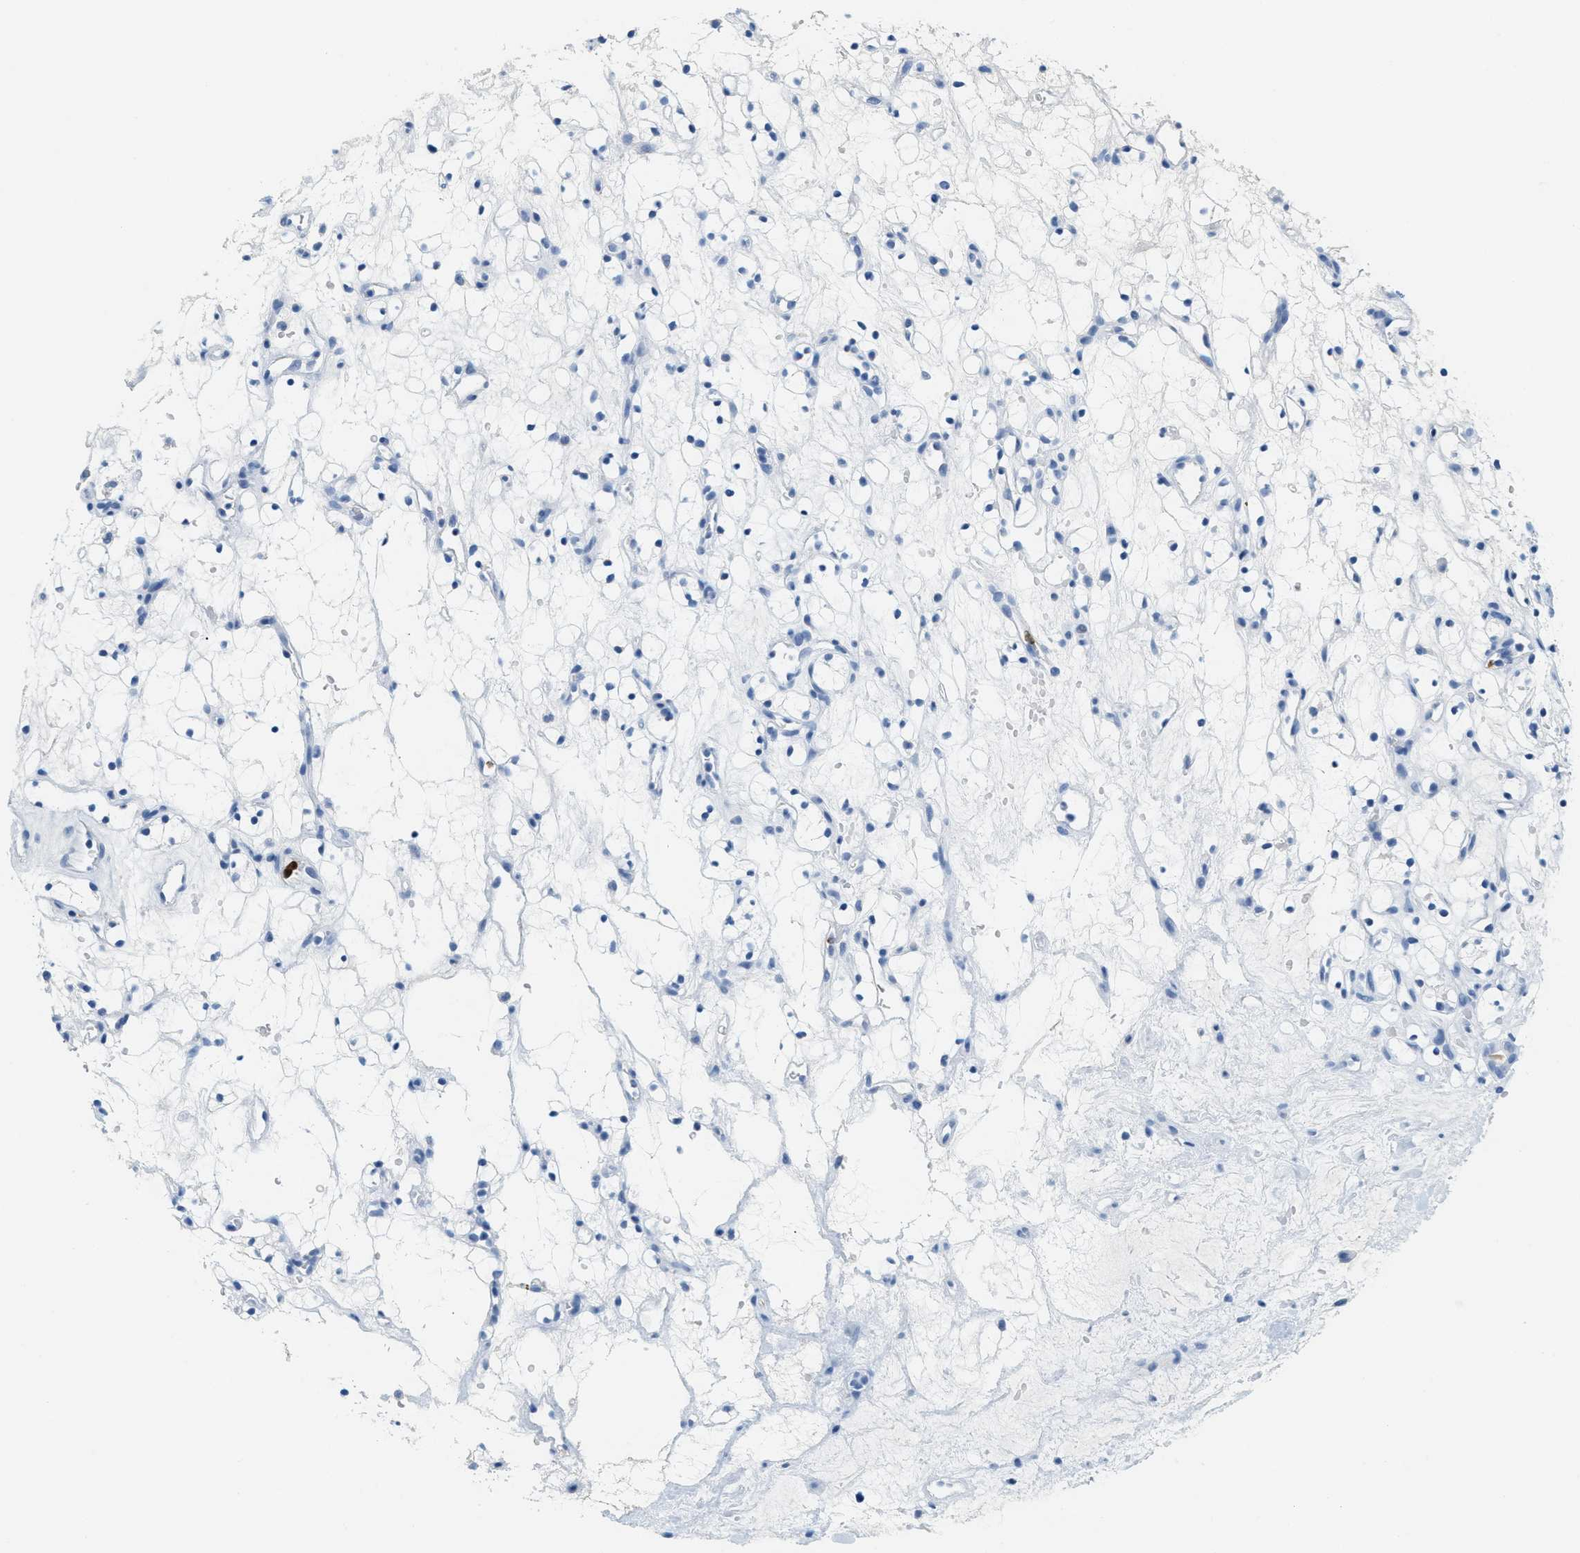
{"staining": {"intensity": "negative", "quantity": "none", "location": "none"}, "tissue": "renal cancer", "cell_type": "Tumor cells", "image_type": "cancer", "snomed": [{"axis": "morphology", "description": "Adenocarcinoma, NOS"}, {"axis": "topography", "description": "Kidney"}], "caption": "DAB immunohistochemical staining of adenocarcinoma (renal) exhibits no significant staining in tumor cells. Brightfield microscopy of IHC stained with DAB (brown) and hematoxylin (blue), captured at high magnification.", "gene": "LCN2", "patient": {"sex": "female", "age": 60}}